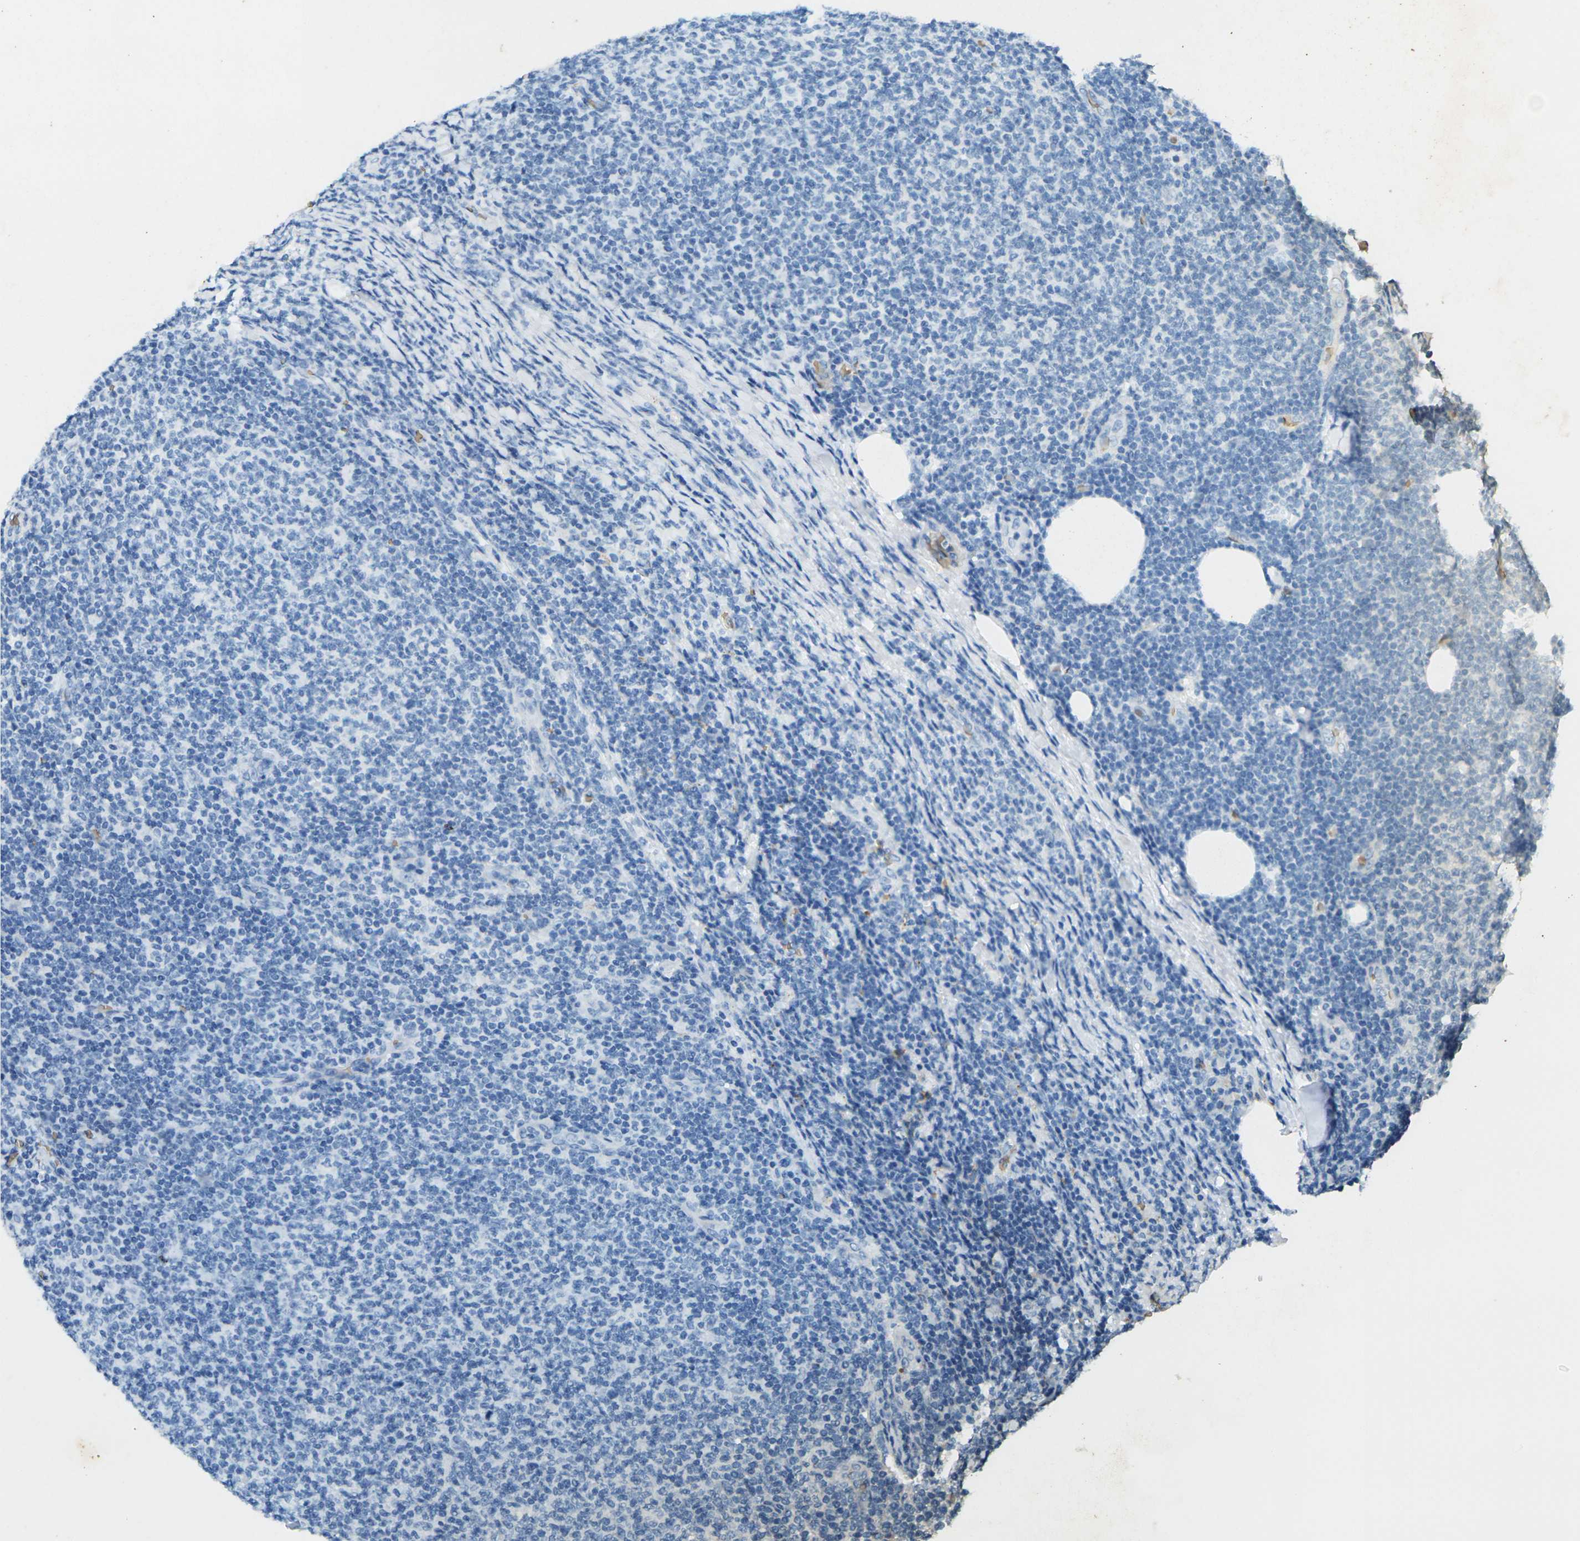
{"staining": {"intensity": "negative", "quantity": "none", "location": "none"}, "tissue": "lymphoma", "cell_type": "Tumor cells", "image_type": "cancer", "snomed": [{"axis": "morphology", "description": "Malignant lymphoma, non-Hodgkin's type, Low grade"}, {"axis": "topography", "description": "Lymph node"}], "caption": "Tumor cells show no significant positivity in lymphoma. The staining was performed using DAB (3,3'-diaminobenzidine) to visualize the protein expression in brown, while the nuclei were stained in blue with hematoxylin (Magnification: 20x).", "gene": "HBB", "patient": {"sex": "male", "age": 66}}